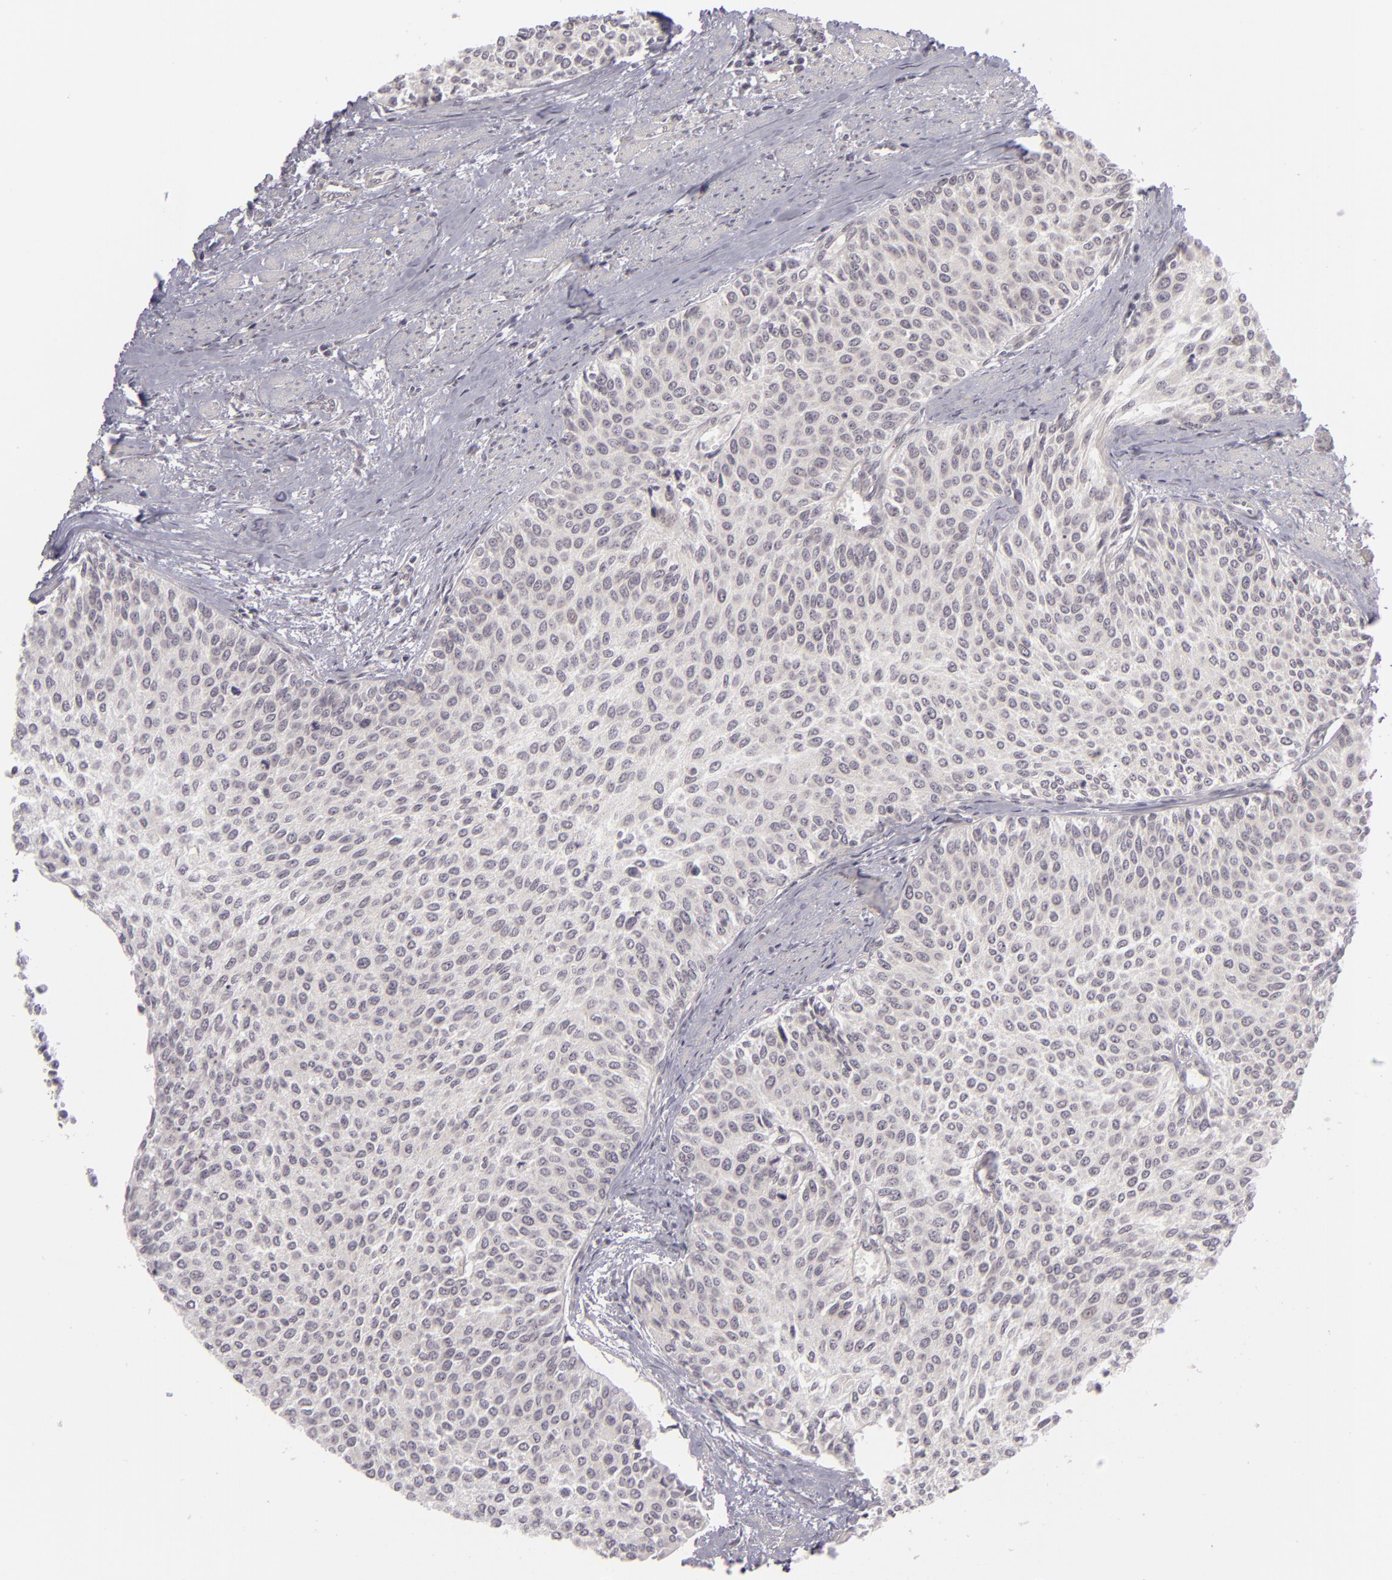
{"staining": {"intensity": "negative", "quantity": "none", "location": "none"}, "tissue": "urothelial cancer", "cell_type": "Tumor cells", "image_type": "cancer", "snomed": [{"axis": "morphology", "description": "Urothelial carcinoma, Low grade"}, {"axis": "topography", "description": "Urinary bladder"}], "caption": "Protein analysis of urothelial cancer exhibits no significant expression in tumor cells.", "gene": "DLG3", "patient": {"sex": "female", "age": 73}}